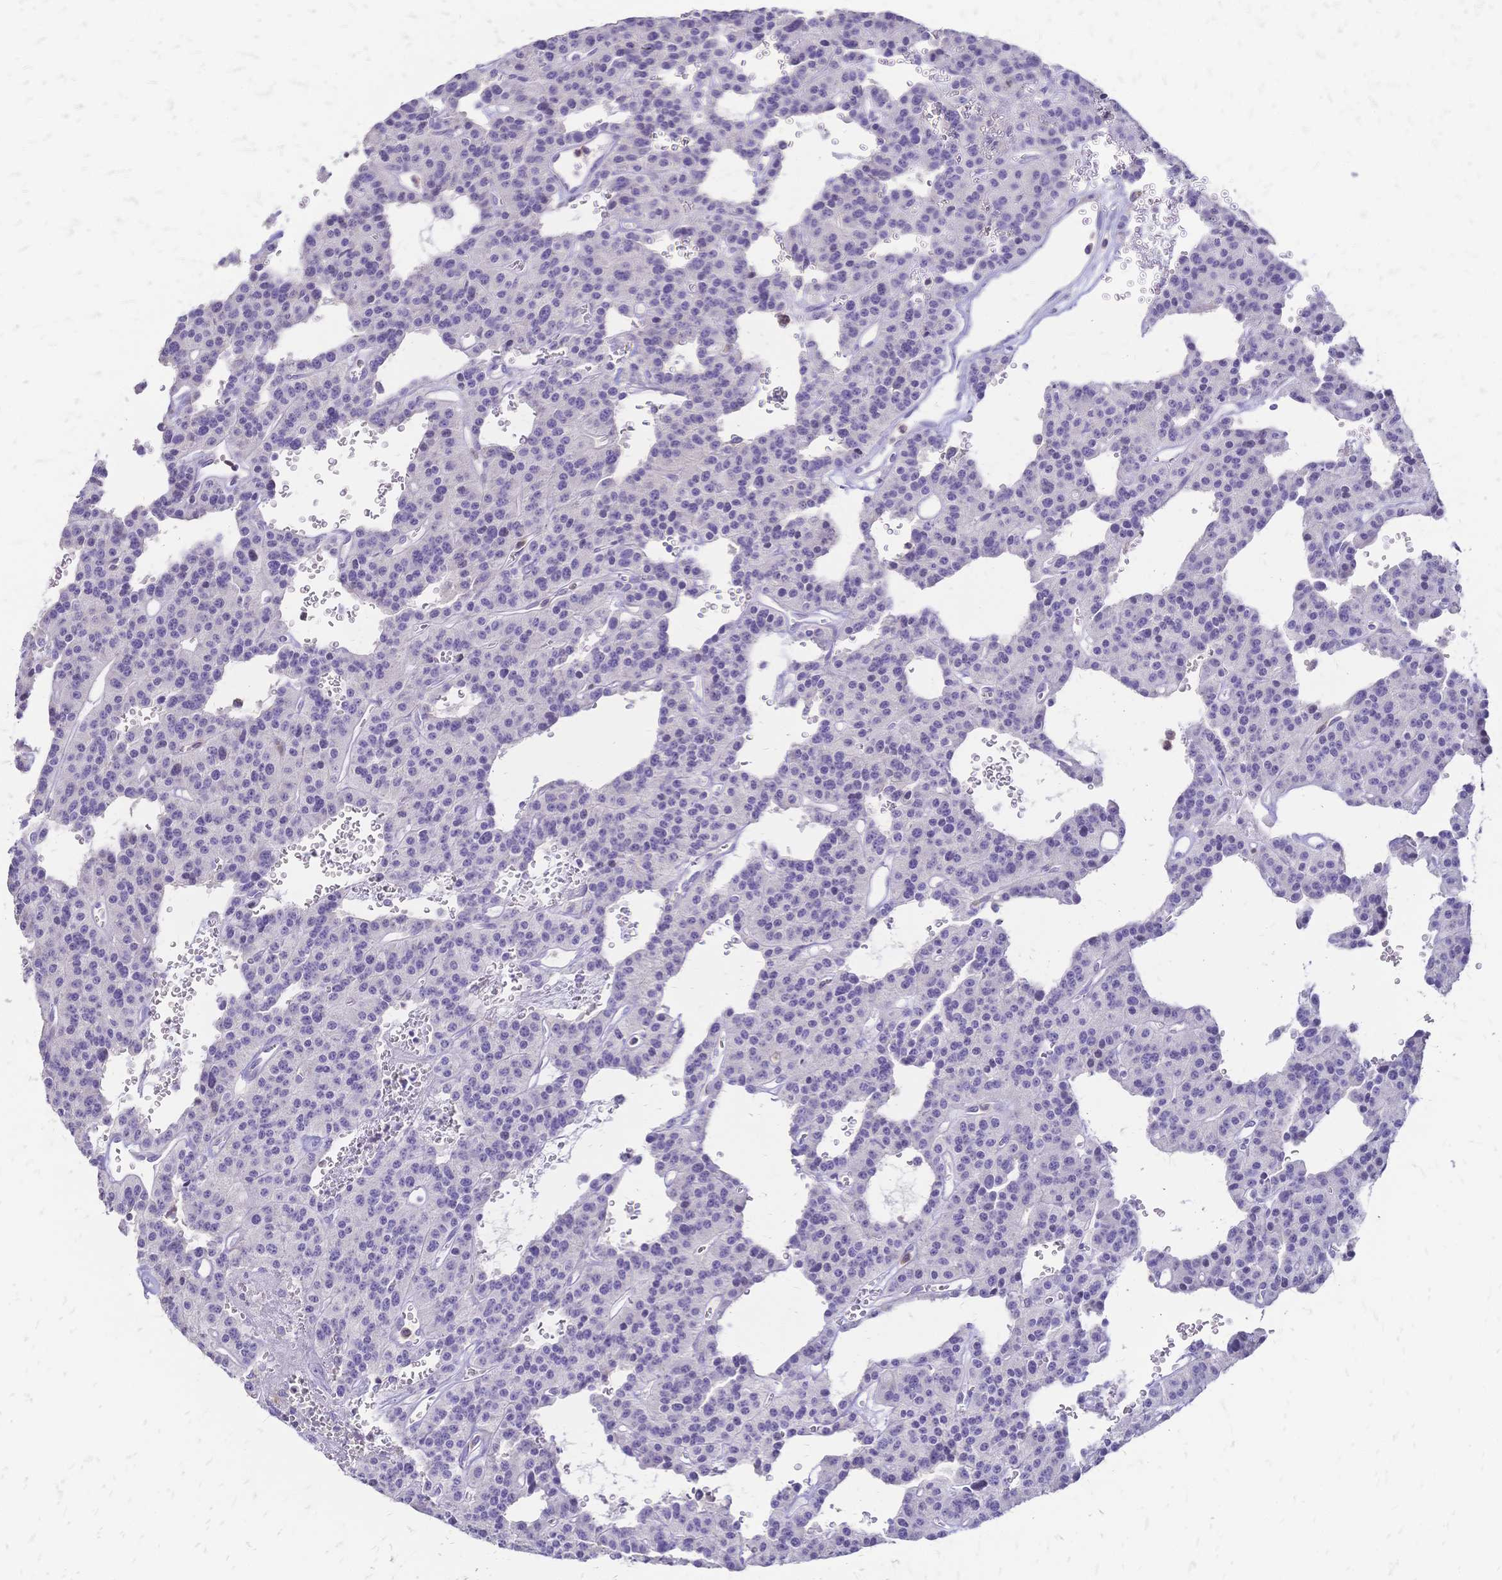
{"staining": {"intensity": "negative", "quantity": "none", "location": "none"}, "tissue": "carcinoid", "cell_type": "Tumor cells", "image_type": "cancer", "snomed": [{"axis": "morphology", "description": "Carcinoid, malignant, NOS"}, {"axis": "topography", "description": "Lung"}], "caption": "Image shows no protein staining in tumor cells of carcinoid (malignant) tissue.", "gene": "IL2RA", "patient": {"sex": "female", "age": 71}}